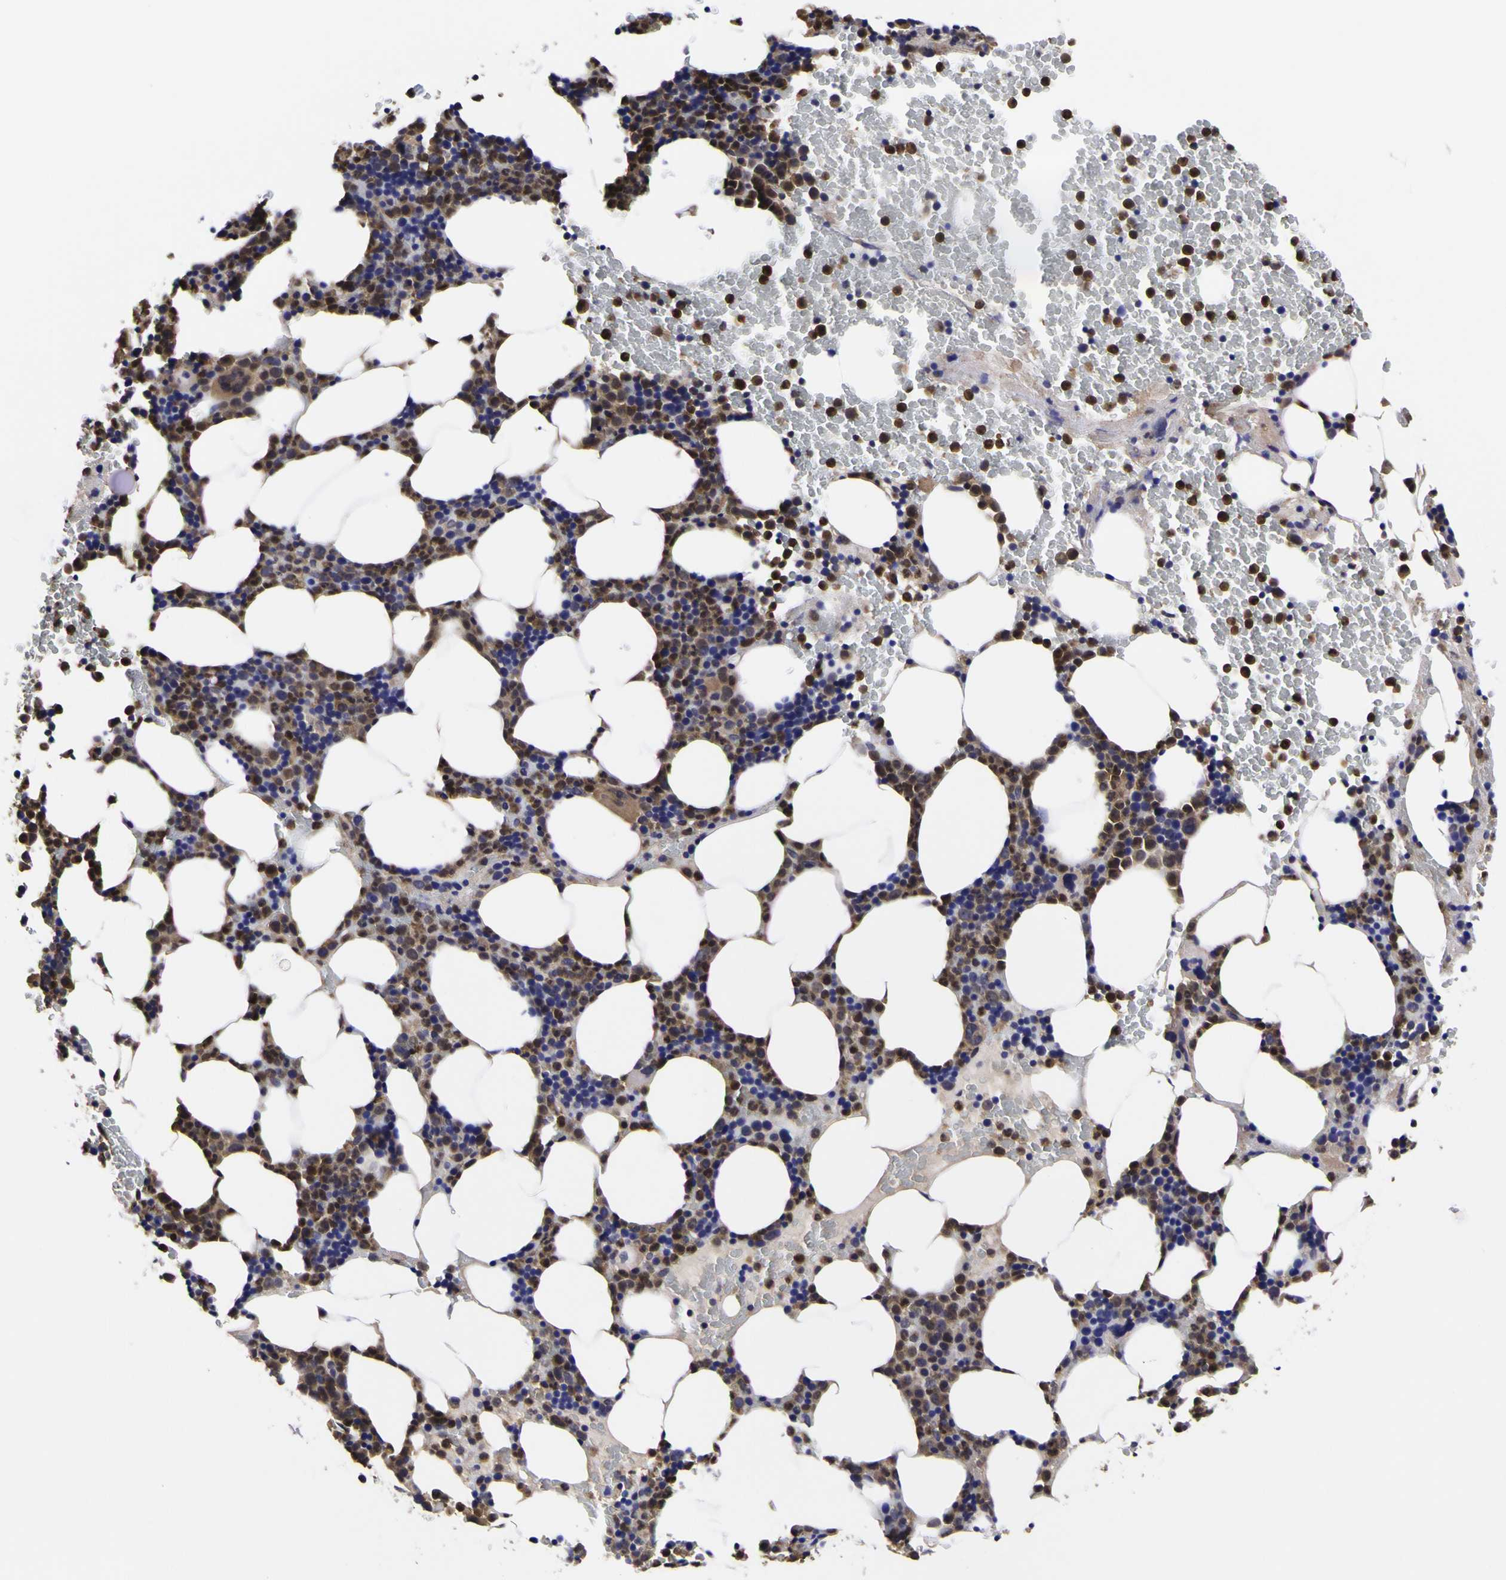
{"staining": {"intensity": "moderate", "quantity": "25%-75%", "location": "cytoplasmic/membranous"}, "tissue": "bone marrow", "cell_type": "Hematopoietic cells", "image_type": "normal", "snomed": [{"axis": "morphology", "description": "Normal tissue, NOS"}, {"axis": "morphology", "description": "Inflammation, NOS"}, {"axis": "topography", "description": "Bone marrow"}], "caption": "The photomicrograph exhibits immunohistochemical staining of normal bone marrow. There is moderate cytoplasmic/membranous positivity is appreciated in approximately 25%-75% of hematopoietic cells.", "gene": "MAPK14", "patient": {"sex": "female", "age": 70}}